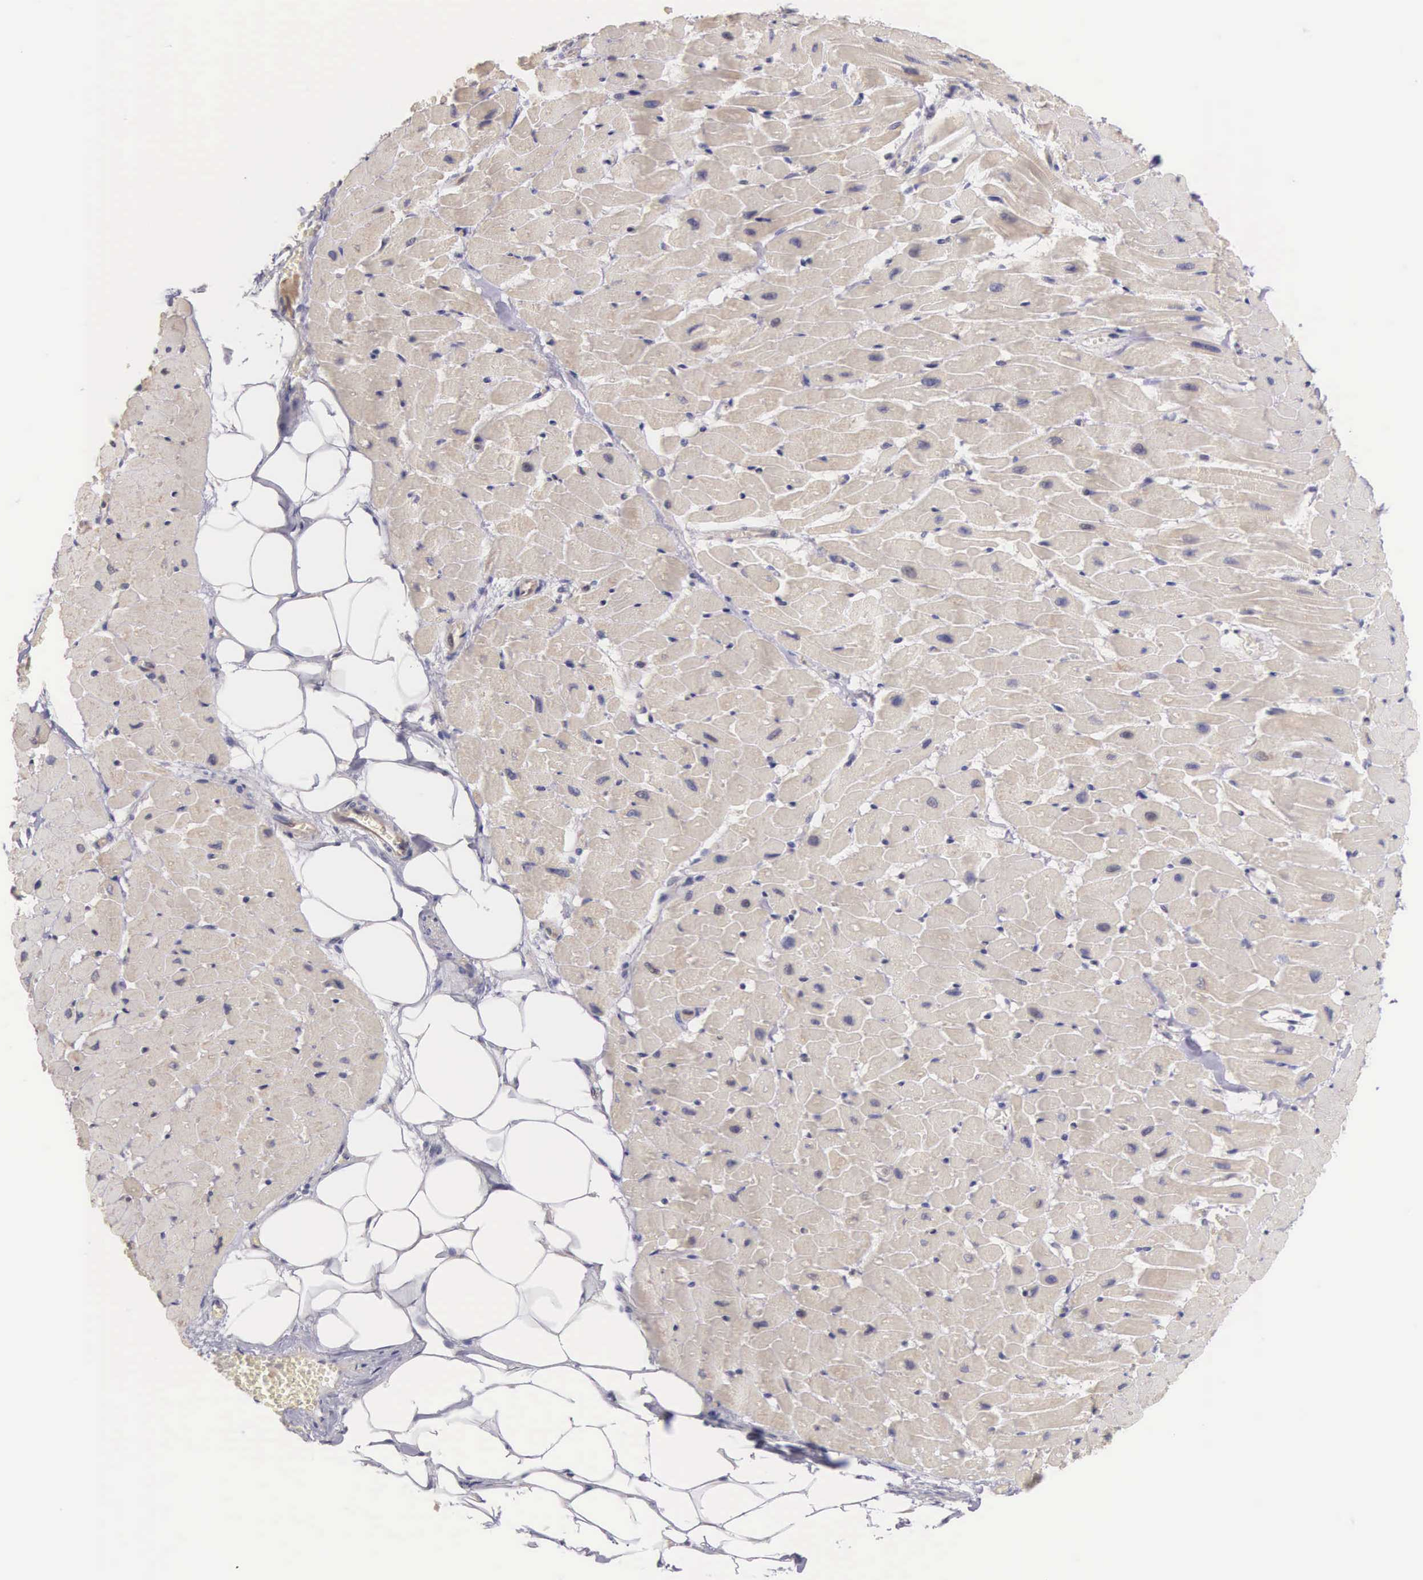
{"staining": {"intensity": "weak", "quantity": "<25%", "location": "cytoplasmic/membranous"}, "tissue": "heart muscle", "cell_type": "Cardiomyocytes", "image_type": "normal", "snomed": [{"axis": "morphology", "description": "Normal tissue, NOS"}, {"axis": "topography", "description": "Heart"}], "caption": "Immunohistochemistry (IHC) of normal human heart muscle exhibits no positivity in cardiomyocytes.", "gene": "PIR", "patient": {"sex": "female", "age": 19}}